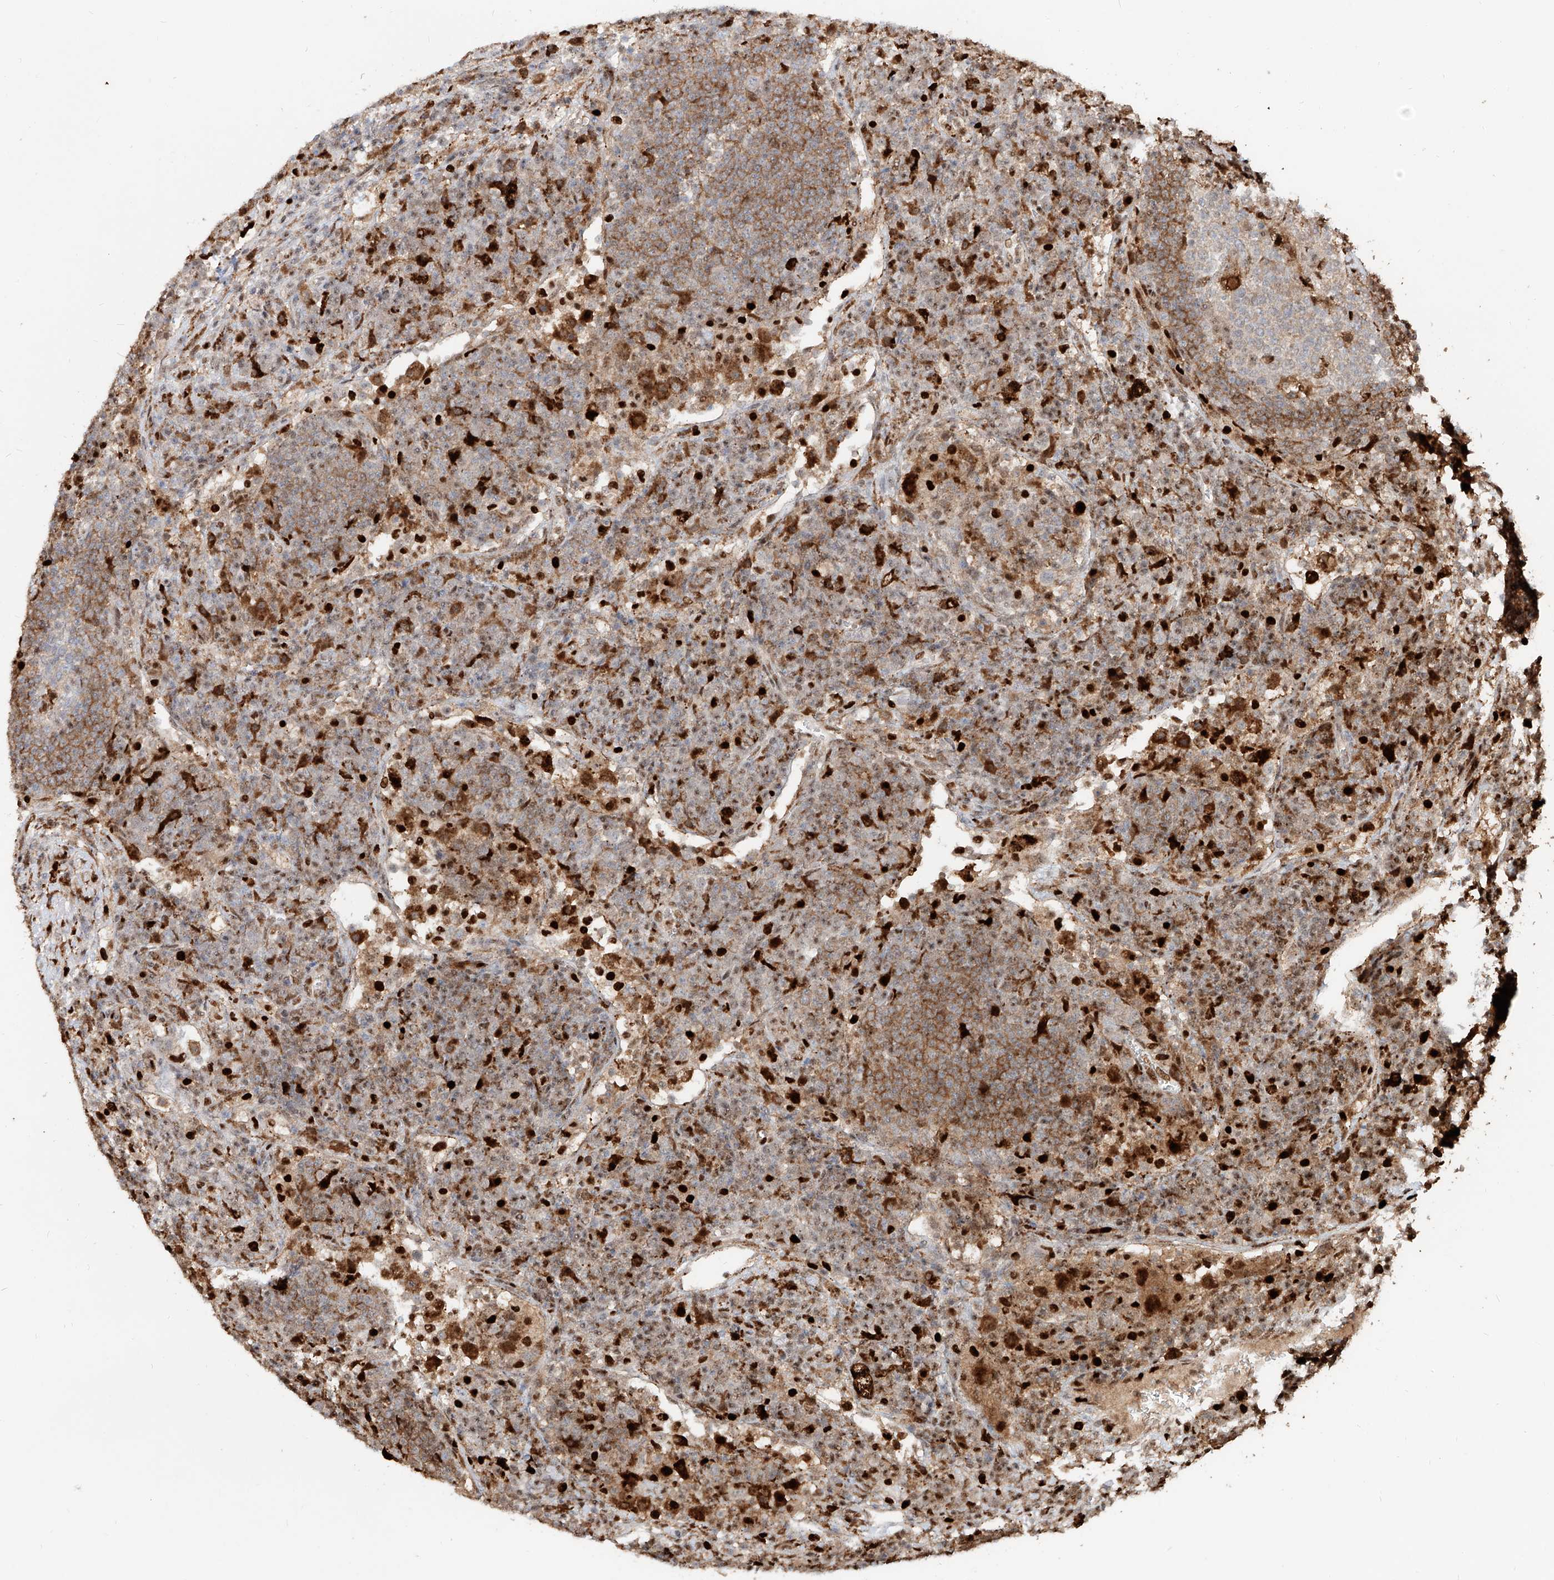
{"staining": {"intensity": "strong", "quantity": "<25%", "location": "nuclear"}, "tissue": "lymph node", "cell_type": "Germinal center cells", "image_type": "normal", "snomed": [{"axis": "morphology", "description": "Normal tissue, NOS"}, {"axis": "topography", "description": "Lymph node"}], "caption": "Strong nuclear expression for a protein is seen in approximately <25% of germinal center cells of unremarkable lymph node using IHC.", "gene": "DZIP1L", "patient": {"sex": "female", "age": 53}}